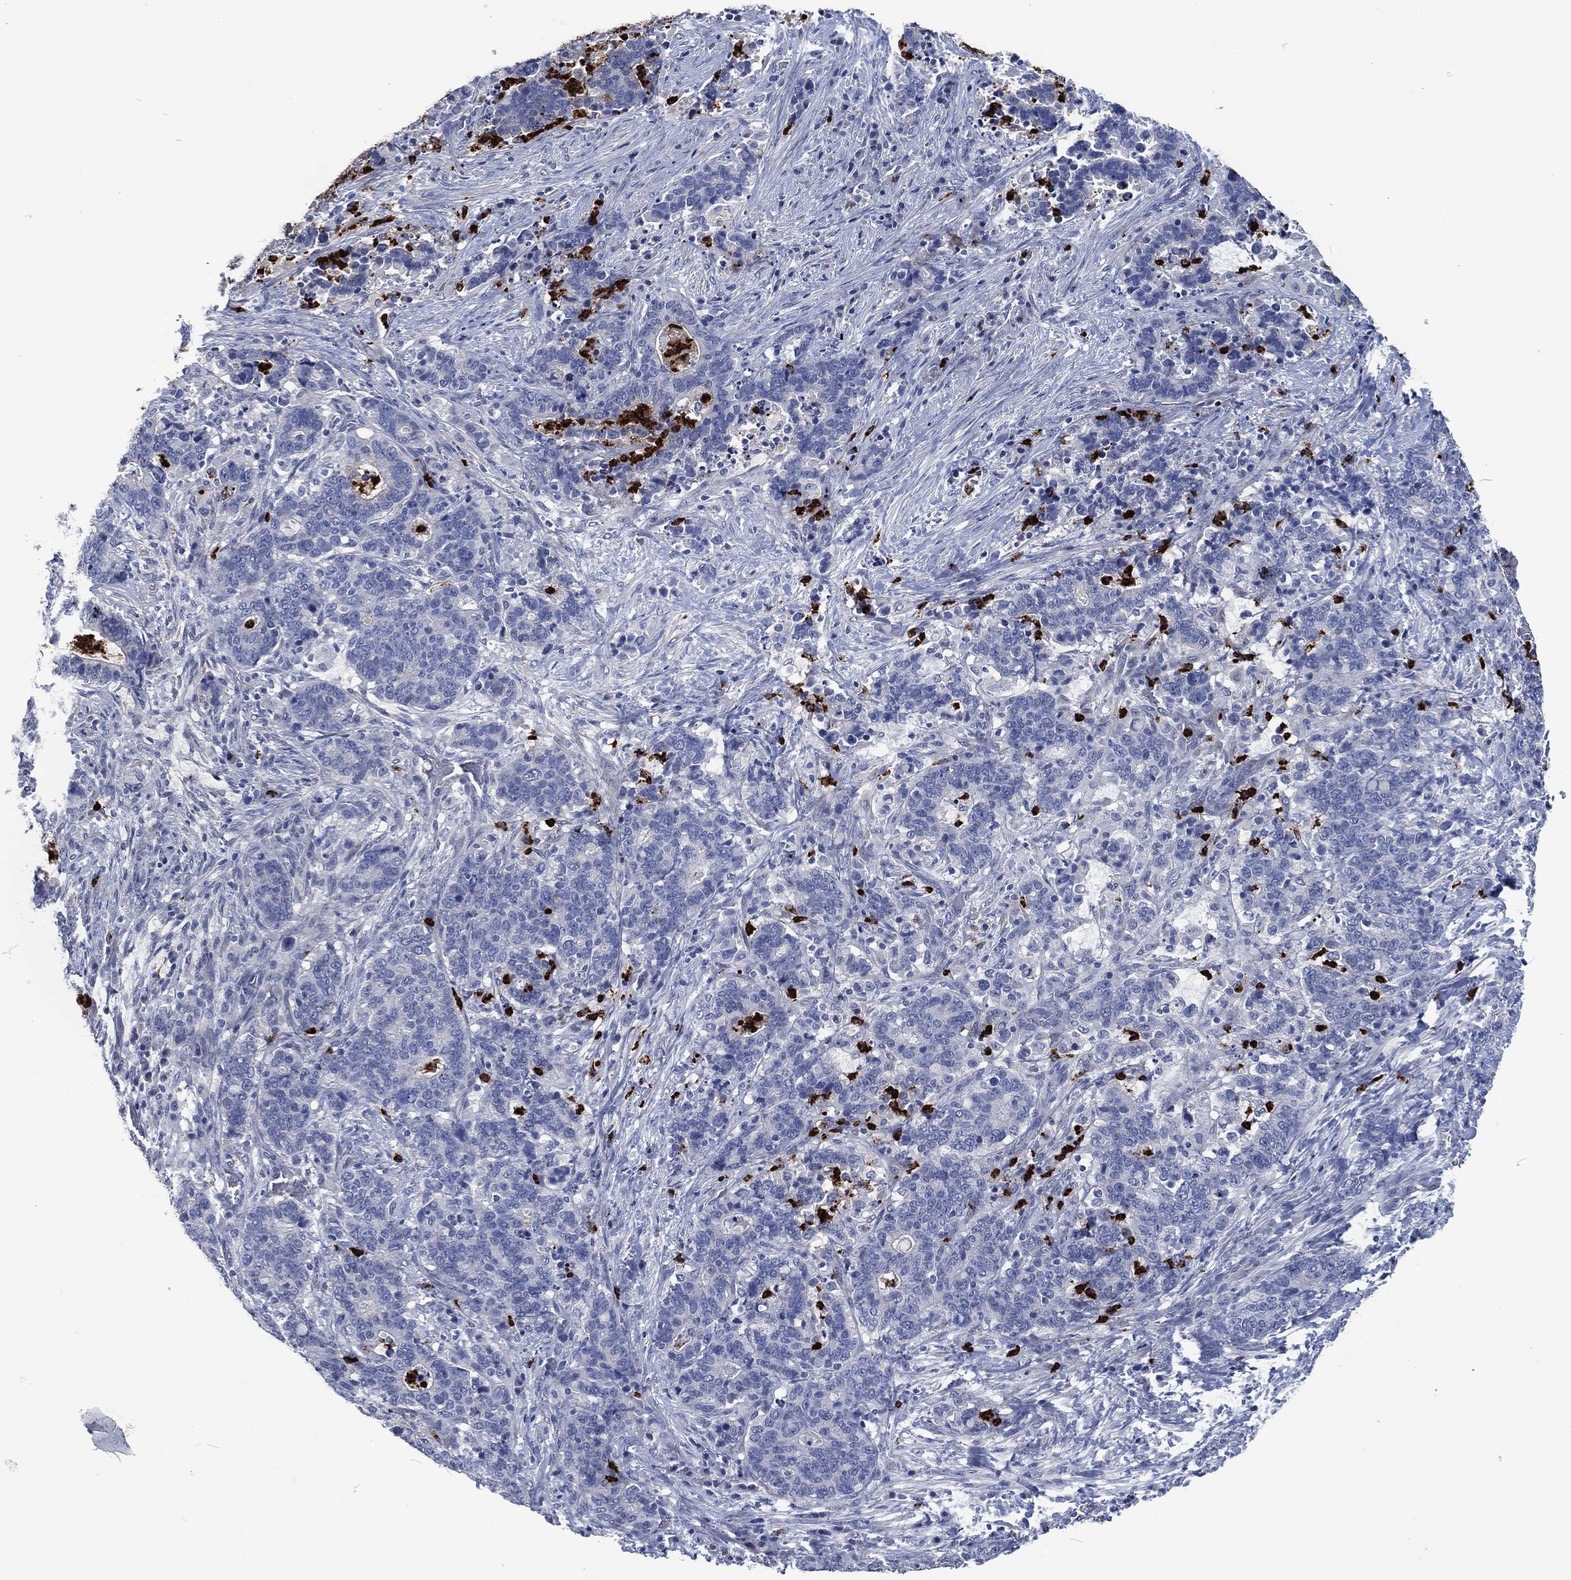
{"staining": {"intensity": "negative", "quantity": "none", "location": "none"}, "tissue": "stomach cancer", "cell_type": "Tumor cells", "image_type": "cancer", "snomed": [{"axis": "morphology", "description": "Normal tissue, NOS"}, {"axis": "morphology", "description": "Adenocarcinoma, NOS"}, {"axis": "topography", "description": "Stomach"}], "caption": "The histopathology image demonstrates no staining of tumor cells in stomach cancer (adenocarcinoma).", "gene": "MPO", "patient": {"sex": "female", "age": 64}}